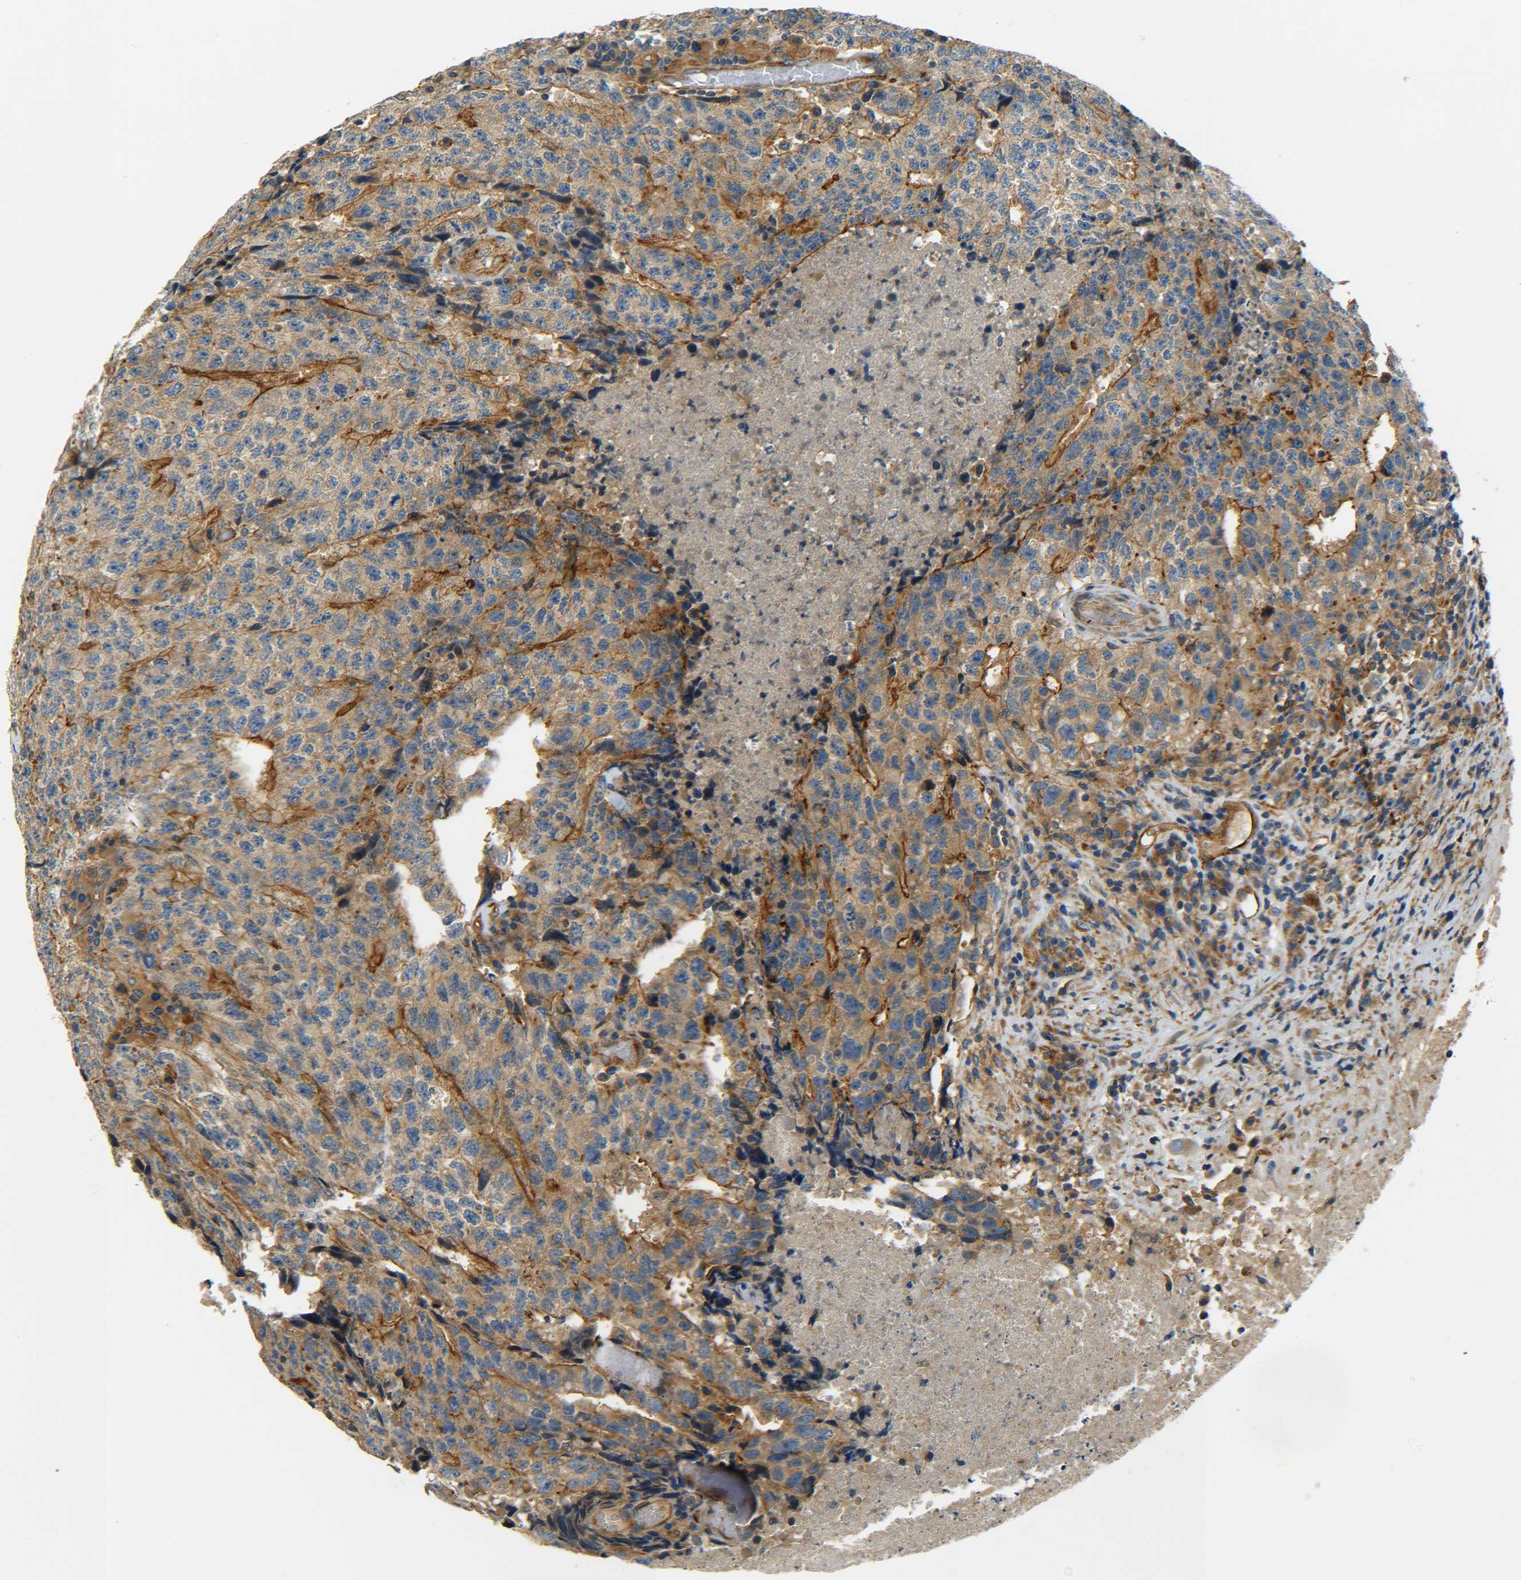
{"staining": {"intensity": "weak", "quantity": ">75%", "location": "cytoplasmic/membranous"}, "tissue": "testis cancer", "cell_type": "Tumor cells", "image_type": "cancer", "snomed": [{"axis": "morphology", "description": "Necrosis, NOS"}, {"axis": "morphology", "description": "Carcinoma, Embryonal, NOS"}, {"axis": "topography", "description": "Testis"}], "caption": "Immunohistochemical staining of human embryonal carcinoma (testis) shows low levels of weak cytoplasmic/membranous positivity in approximately >75% of tumor cells.", "gene": "LRCH3", "patient": {"sex": "male", "age": 19}}